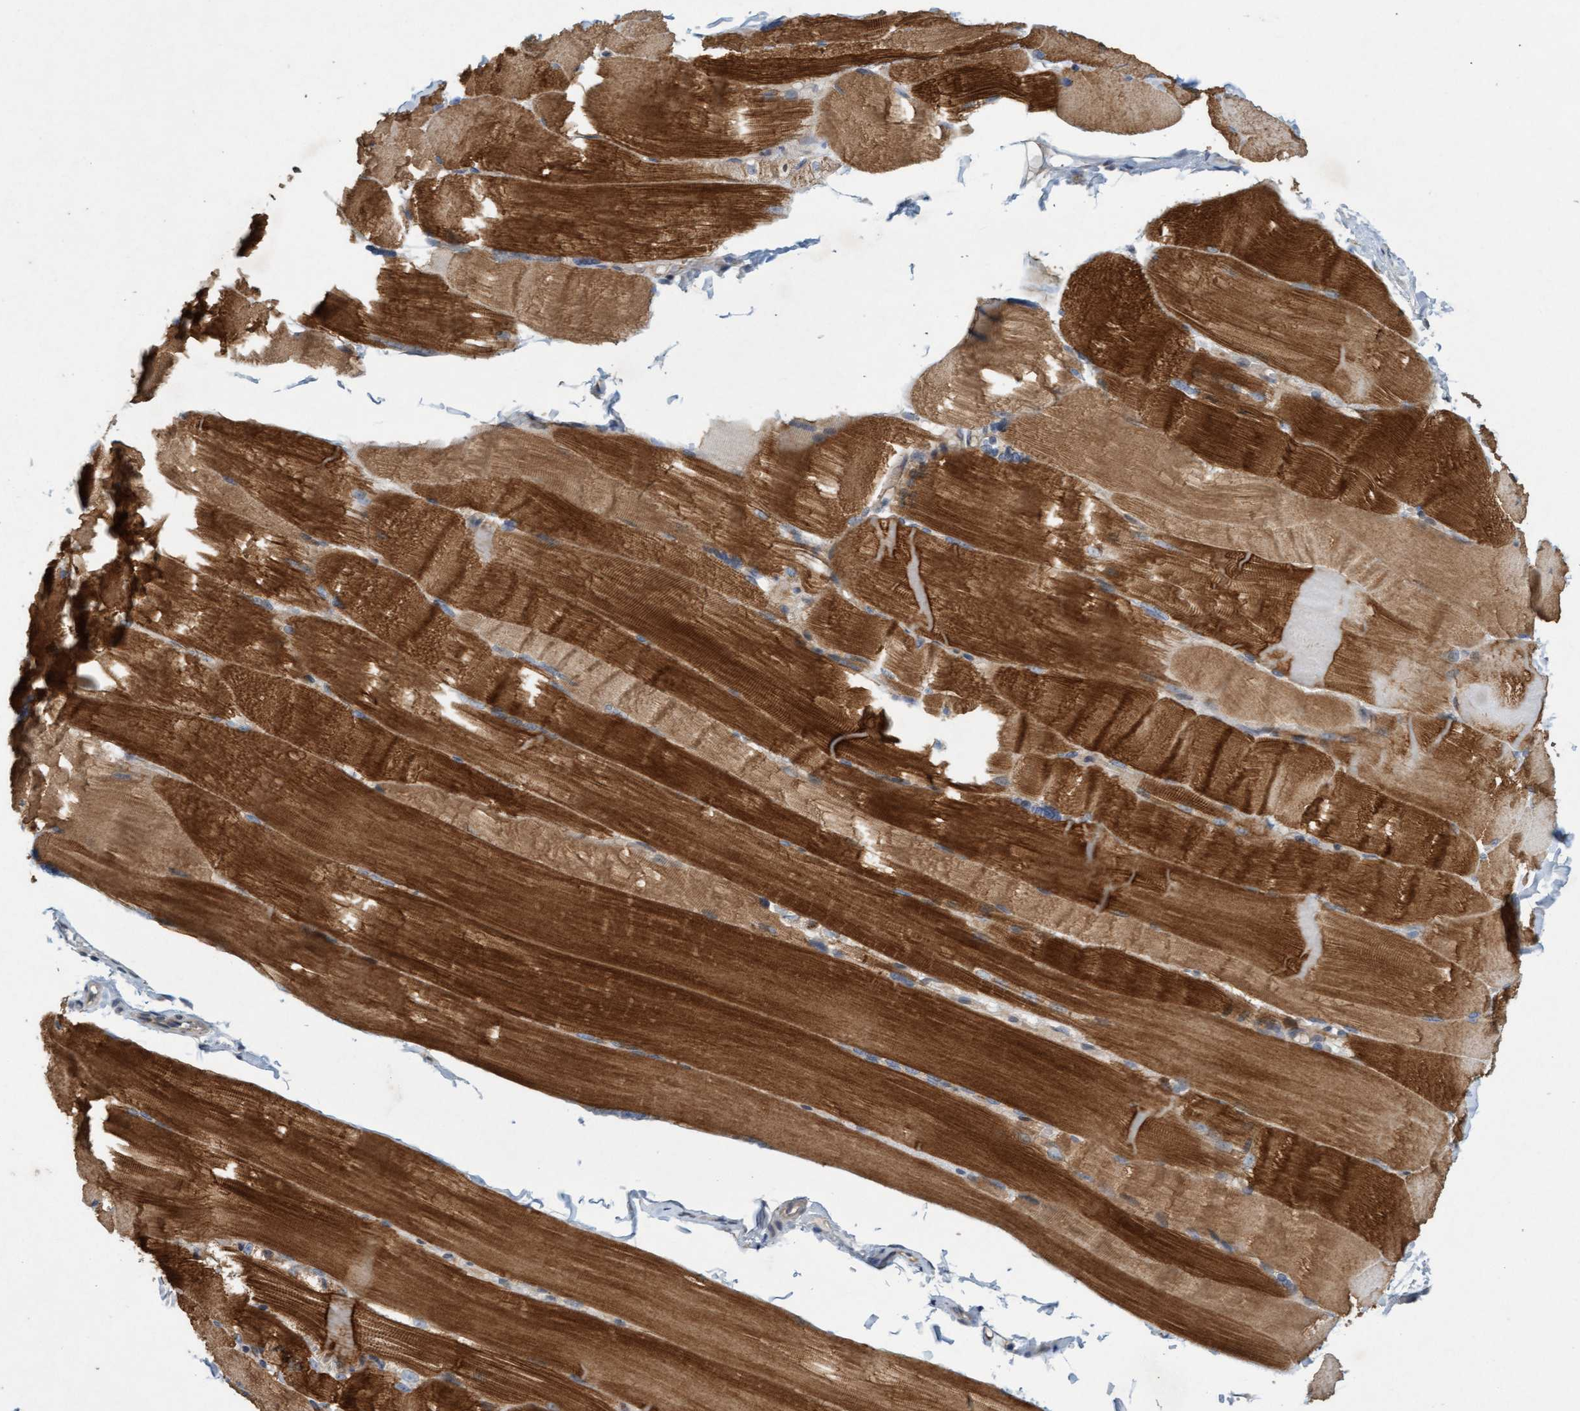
{"staining": {"intensity": "strong", "quantity": ">75%", "location": "cytoplasmic/membranous"}, "tissue": "skeletal muscle", "cell_type": "Myocytes", "image_type": "normal", "snomed": [{"axis": "morphology", "description": "Normal tissue, NOS"}, {"axis": "topography", "description": "Skin"}, {"axis": "topography", "description": "Skeletal muscle"}], "caption": "This is a micrograph of immunohistochemistry (IHC) staining of normal skeletal muscle, which shows strong positivity in the cytoplasmic/membranous of myocytes.", "gene": "DDHD2", "patient": {"sex": "male", "age": 83}}